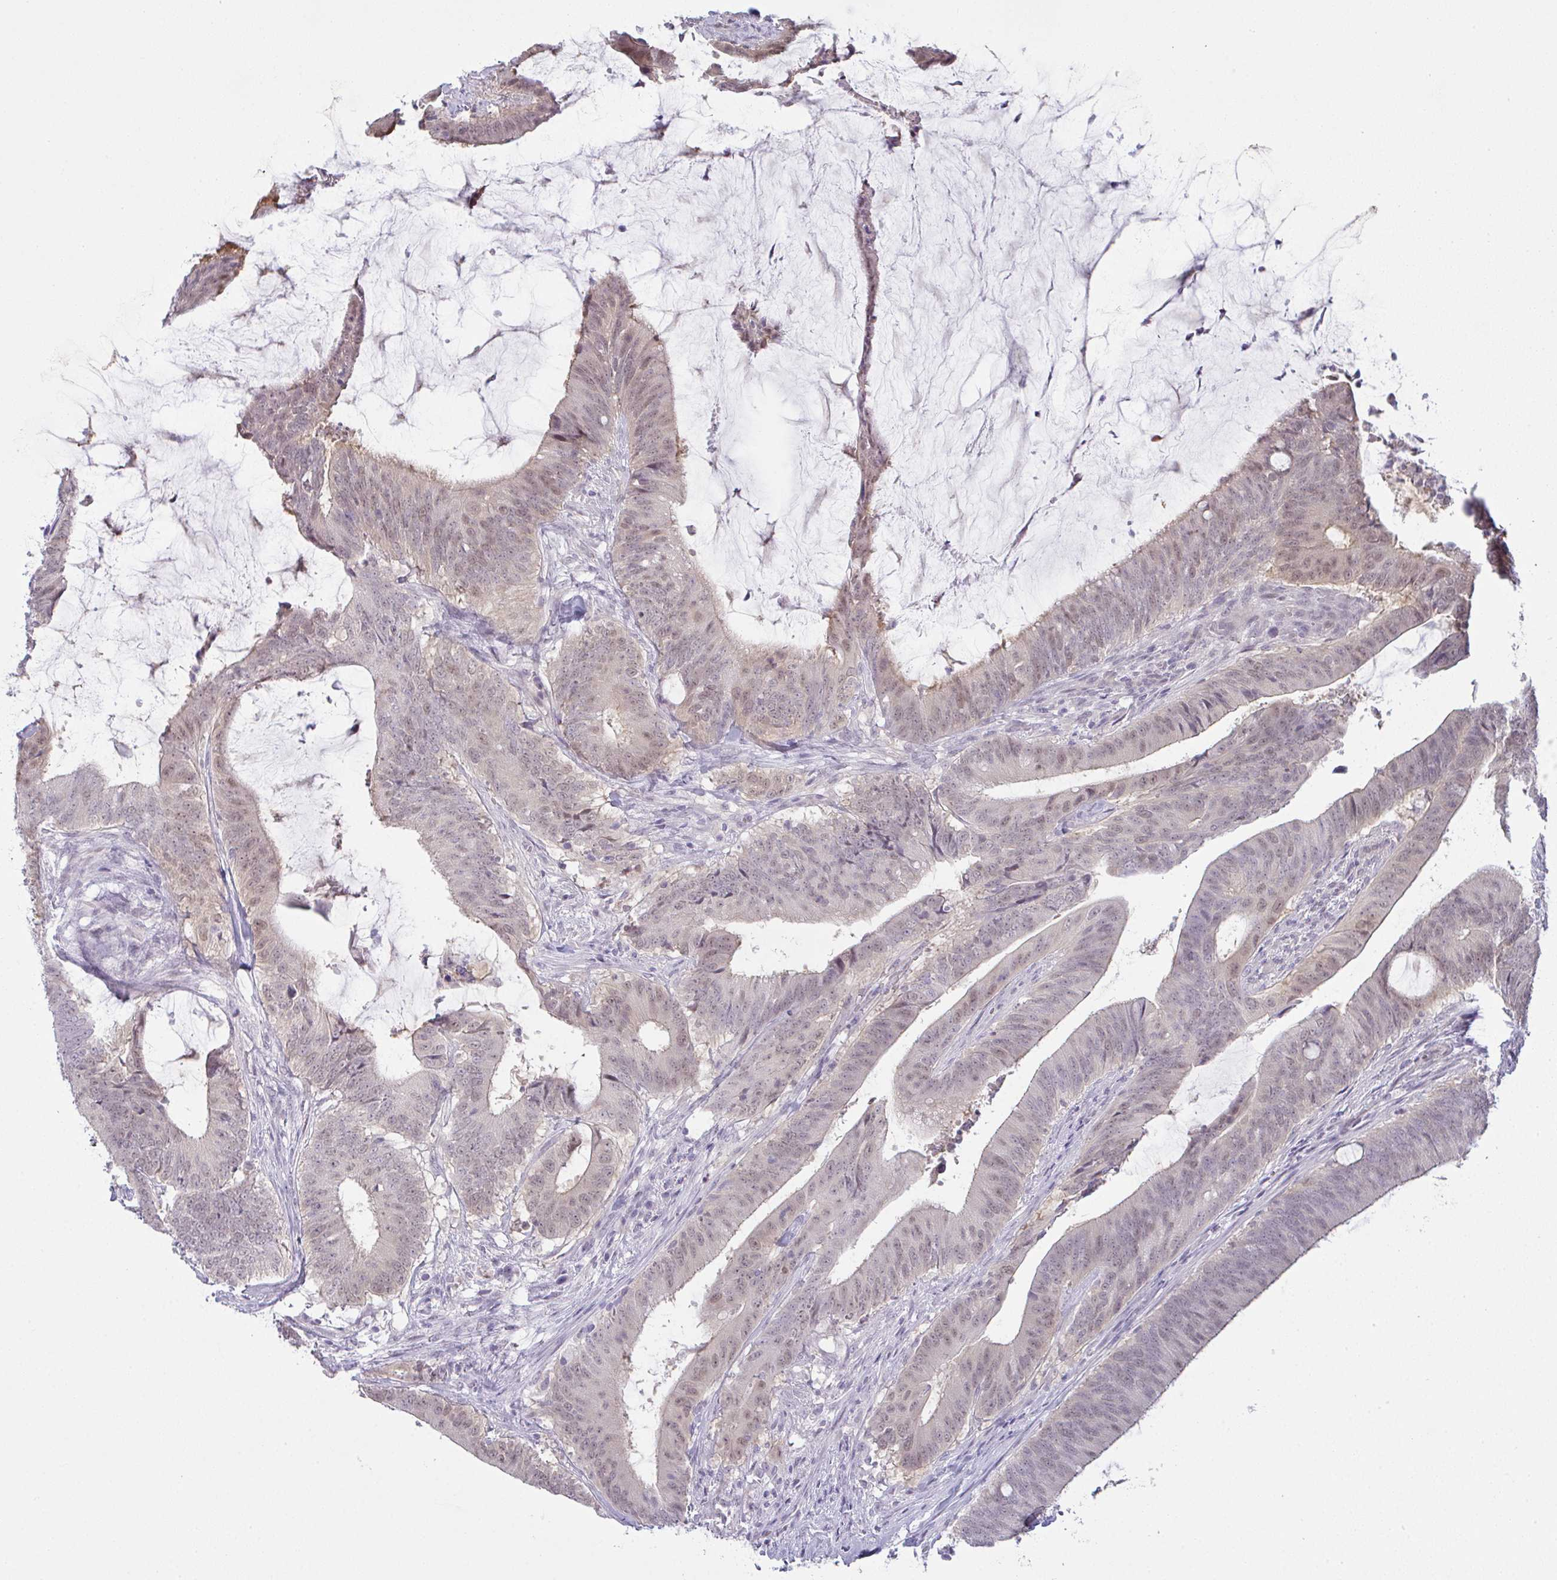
{"staining": {"intensity": "weak", "quantity": "25%-75%", "location": "nuclear"}, "tissue": "colorectal cancer", "cell_type": "Tumor cells", "image_type": "cancer", "snomed": [{"axis": "morphology", "description": "Adenocarcinoma, NOS"}, {"axis": "topography", "description": "Colon"}], "caption": "Weak nuclear protein expression is appreciated in about 25%-75% of tumor cells in colorectal adenocarcinoma. The protein is shown in brown color, while the nuclei are stained blue.", "gene": "CSE1L", "patient": {"sex": "female", "age": 43}}